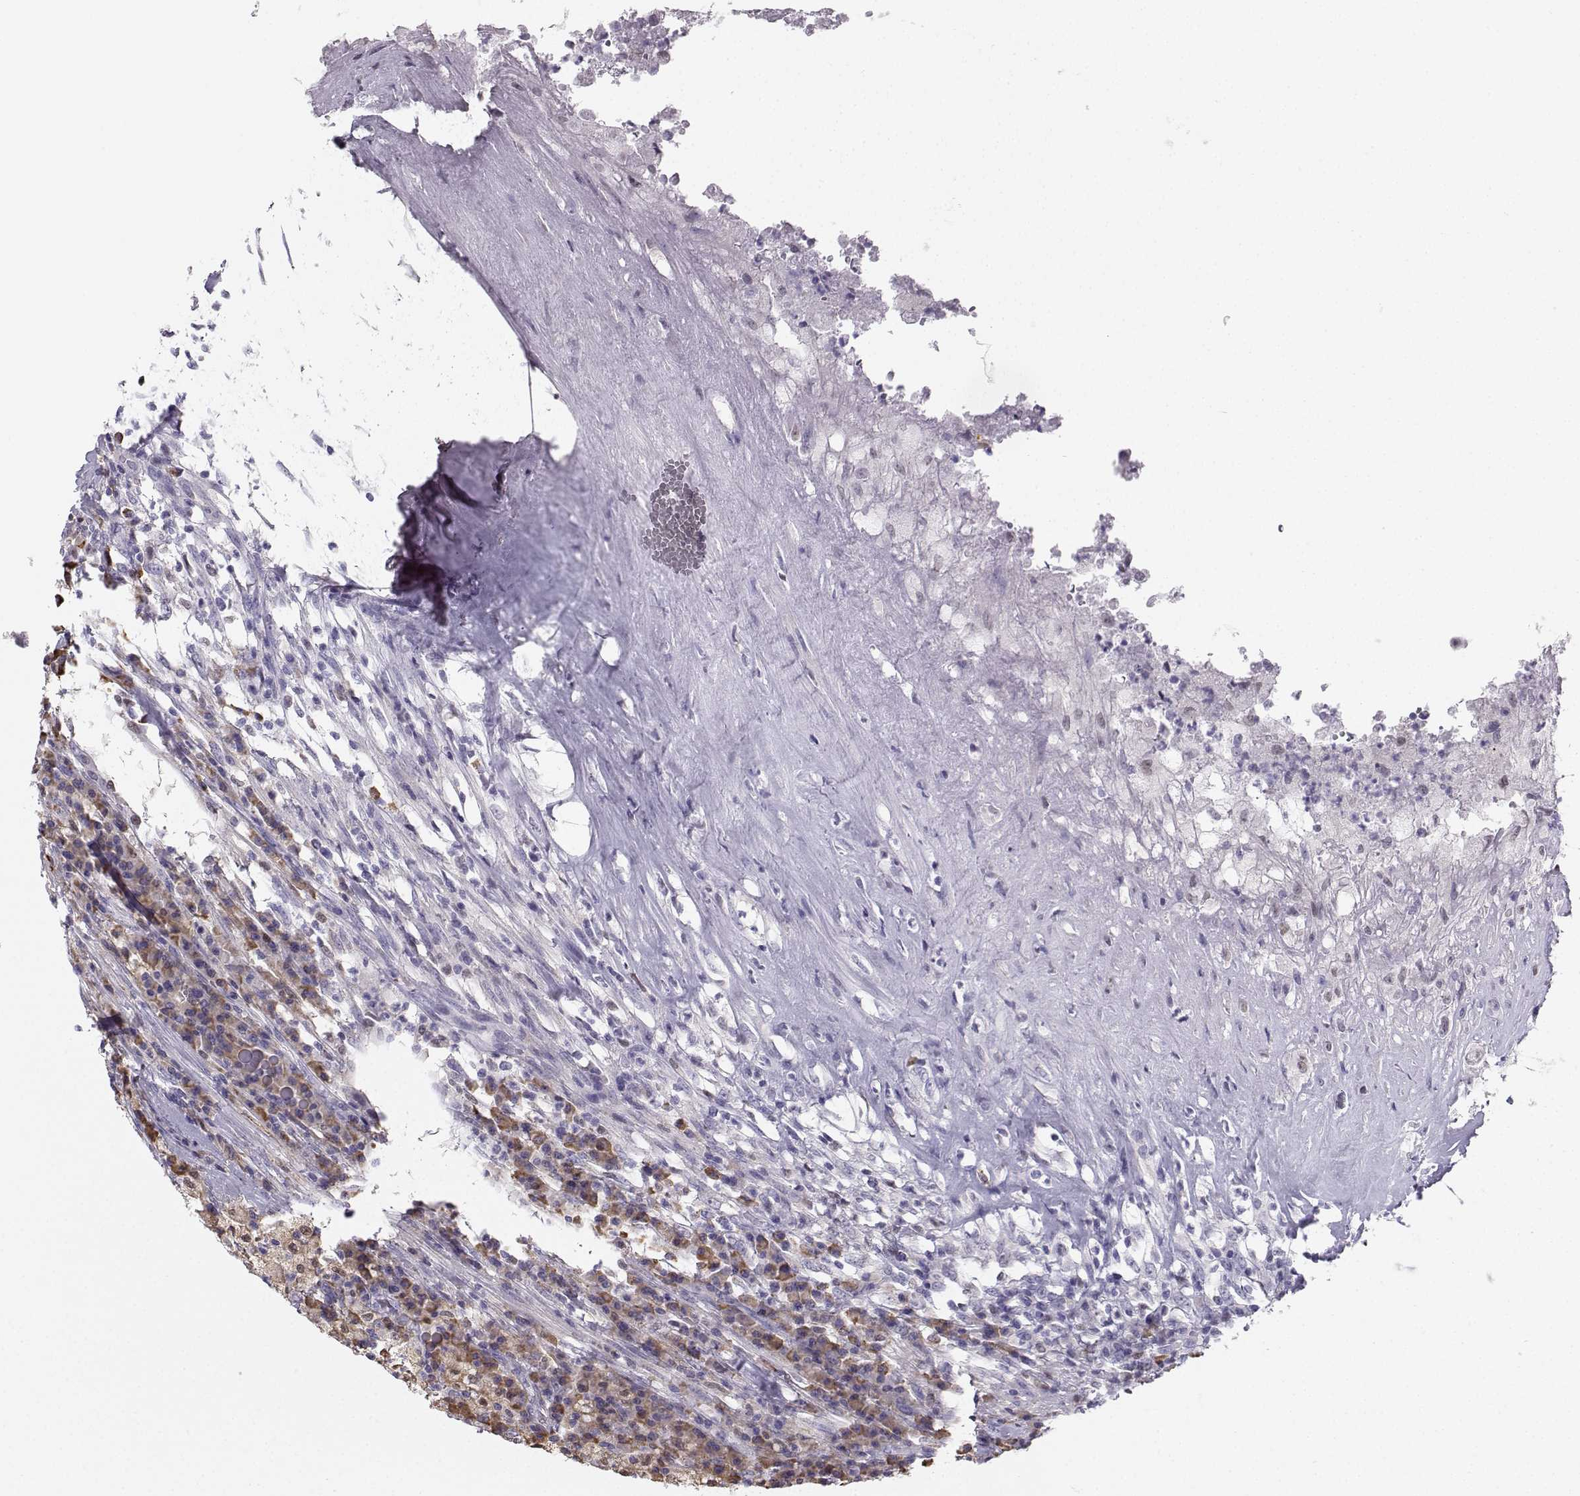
{"staining": {"intensity": "negative", "quantity": "none", "location": "none"}, "tissue": "testis cancer", "cell_type": "Tumor cells", "image_type": "cancer", "snomed": [{"axis": "morphology", "description": "Necrosis, NOS"}, {"axis": "morphology", "description": "Carcinoma, Embryonal, NOS"}, {"axis": "topography", "description": "Testis"}], "caption": "An immunohistochemistry micrograph of testis cancer is shown. There is no staining in tumor cells of testis cancer.", "gene": "DCLK3", "patient": {"sex": "male", "age": 19}}